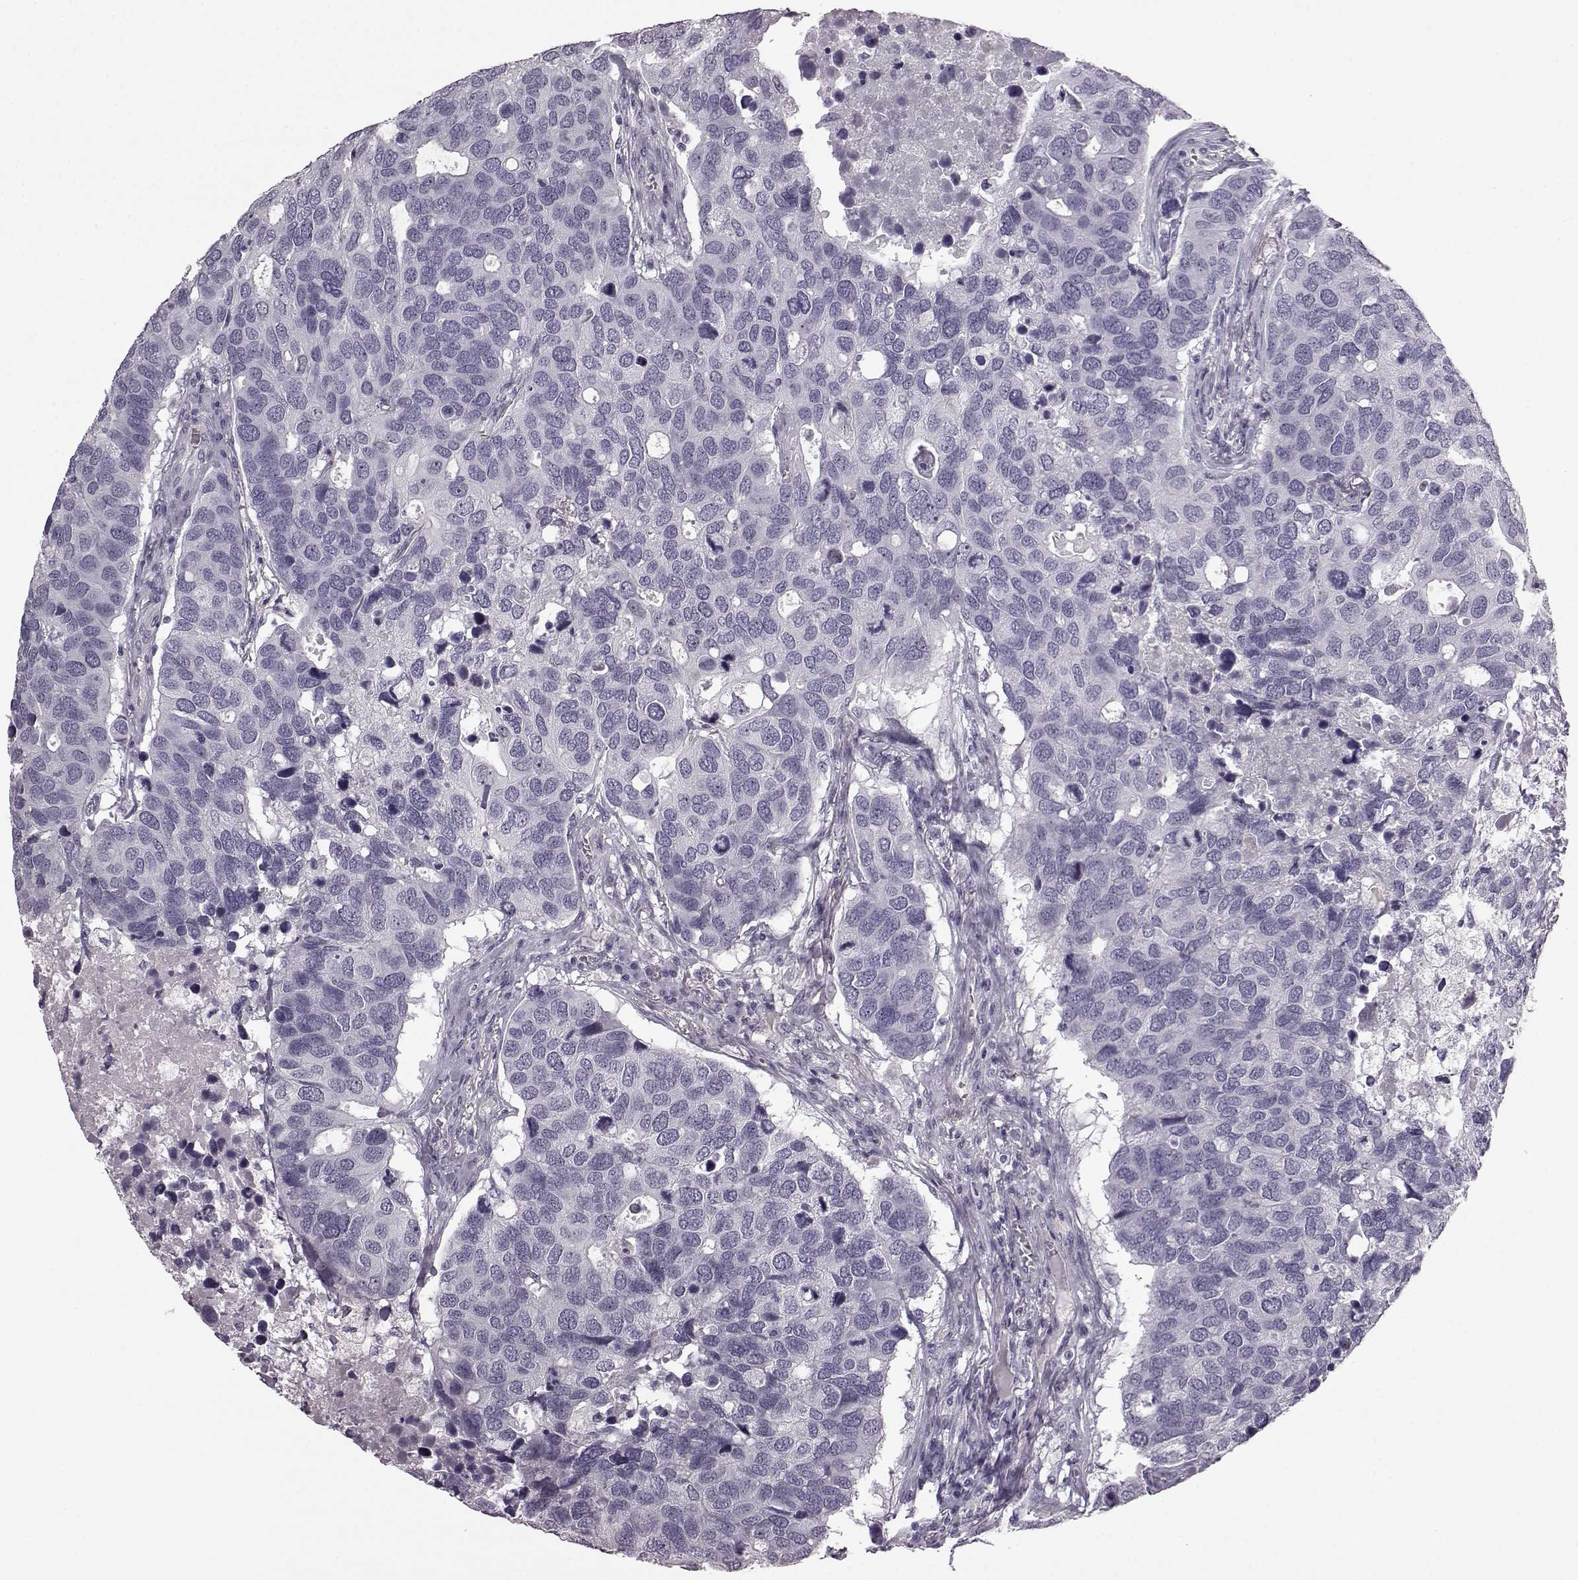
{"staining": {"intensity": "negative", "quantity": "none", "location": "none"}, "tissue": "breast cancer", "cell_type": "Tumor cells", "image_type": "cancer", "snomed": [{"axis": "morphology", "description": "Duct carcinoma"}, {"axis": "topography", "description": "Breast"}], "caption": "This is an immunohistochemistry image of breast cancer. There is no expression in tumor cells.", "gene": "PRPH2", "patient": {"sex": "female", "age": 83}}